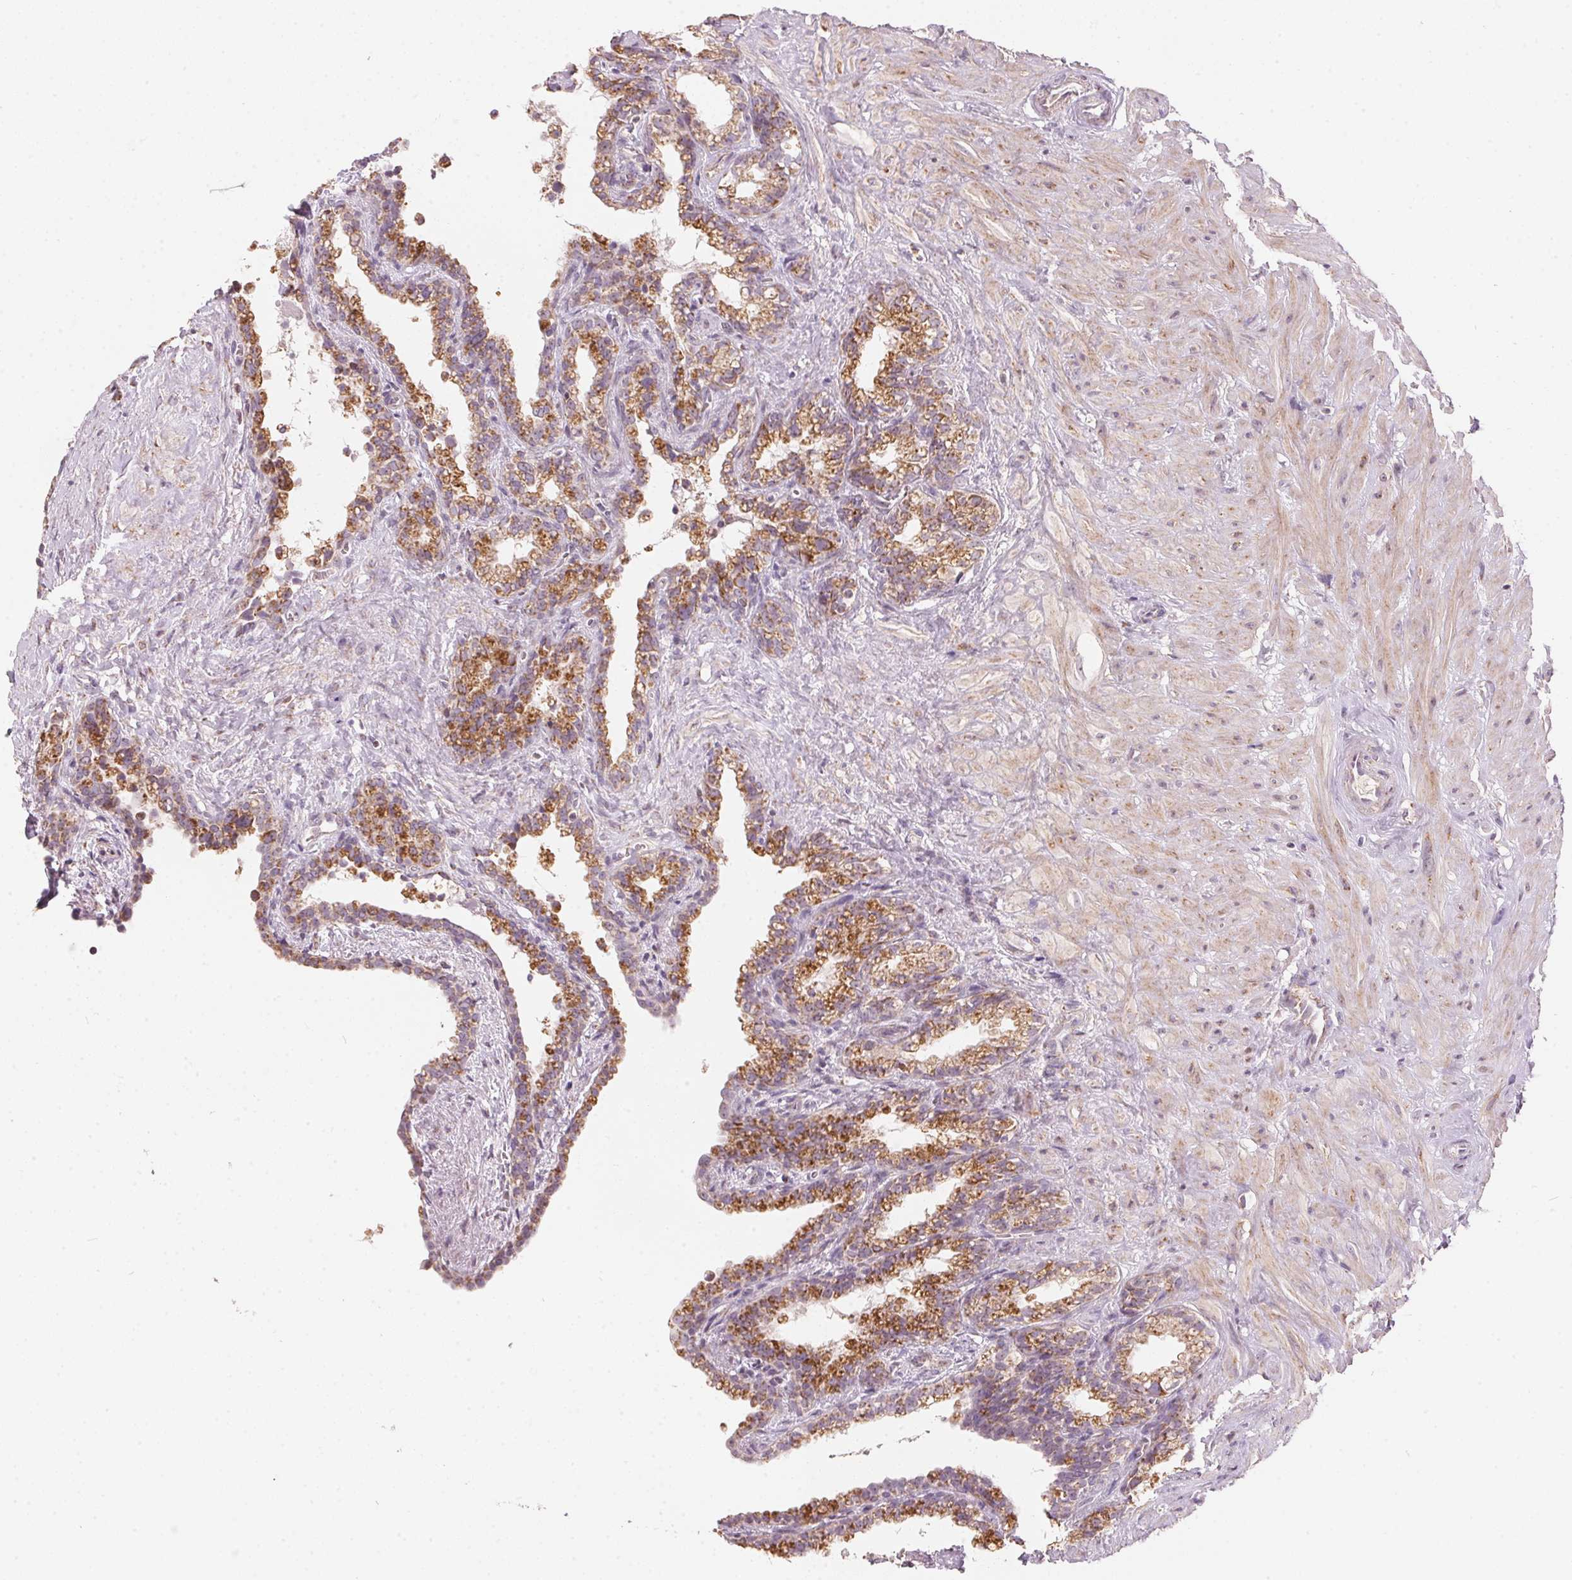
{"staining": {"intensity": "moderate", "quantity": ">75%", "location": "cytoplasmic/membranous"}, "tissue": "seminal vesicle", "cell_type": "Glandular cells", "image_type": "normal", "snomed": [{"axis": "morphology", "description": "Normal tissue, NOS"}, {"axis": "morphology", "description": "Urothelial carcinoma, NOS"}, {"axis": "topography", "description": "Urinary bladder"}, {"axis": "topography", "description": "Seminal veicle"}], "caption": "Seminal vesicle stained with IHC shows moderate cytoplasmic/membranous positivity in about >75% of glandular cells. (DAB (3,3'-diaminobenzidine) IHC, brown staining for protein, blue staining for nuclei).", "gene": "COQ7", "patient": {"sex": "male", "age": 76}}